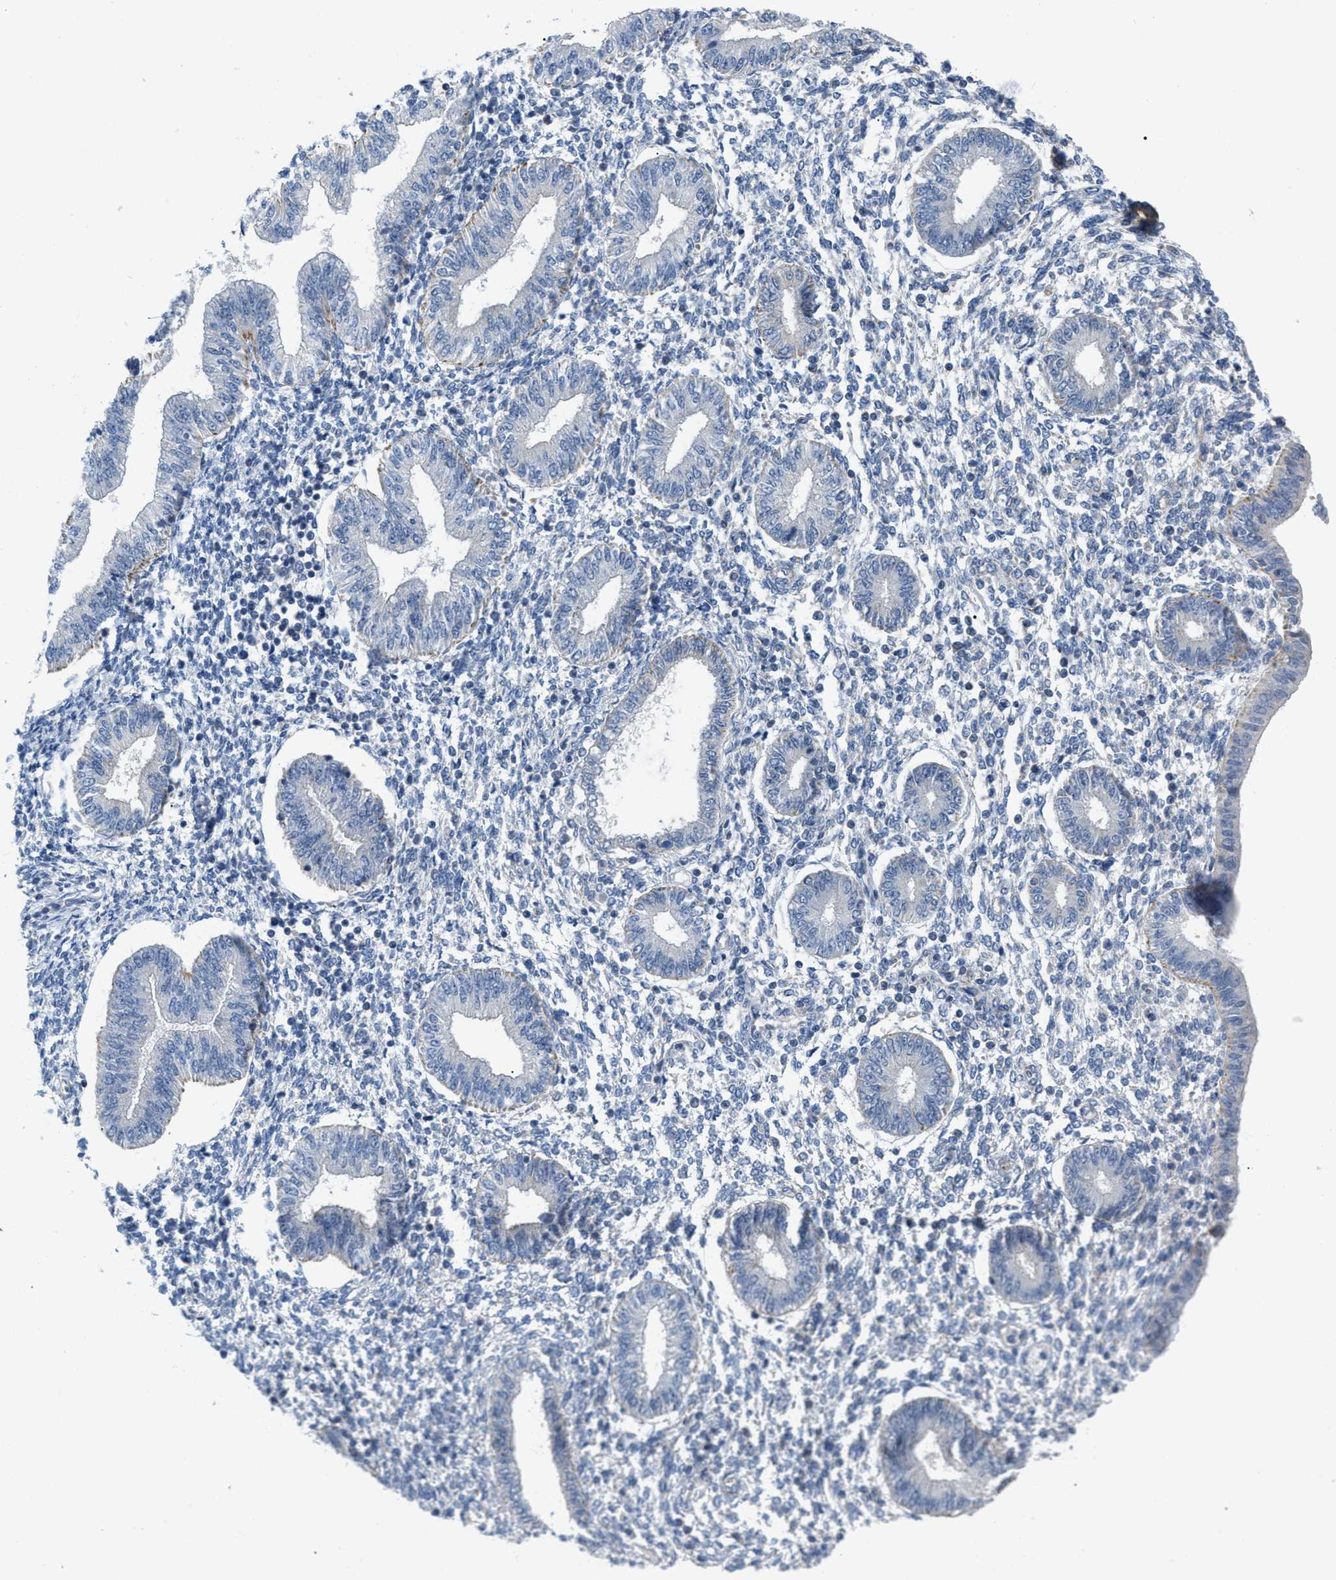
{"staining": {"intensity": "negative", "quantity": "none", "location": "none"}, "tissue": "endometrium", "cell_type": "Cells in endometrial stroma", "image_type": "normal", "snomed": [{"axis": "morphology", "description": "Normal tissue, NOS"}, {"axis": "topography", "description": "Endometrium"}], "caption": "High magnification brightfield microscopy of unremarkable endometrium stained with DAB (brown) and counterstained with hematoxylin (blue): cells in endometrial stroma show no significant expression. Nuclei are stained in blue.", "gene": "DHX58", "patient": {"sex": "female", "age": 50}}